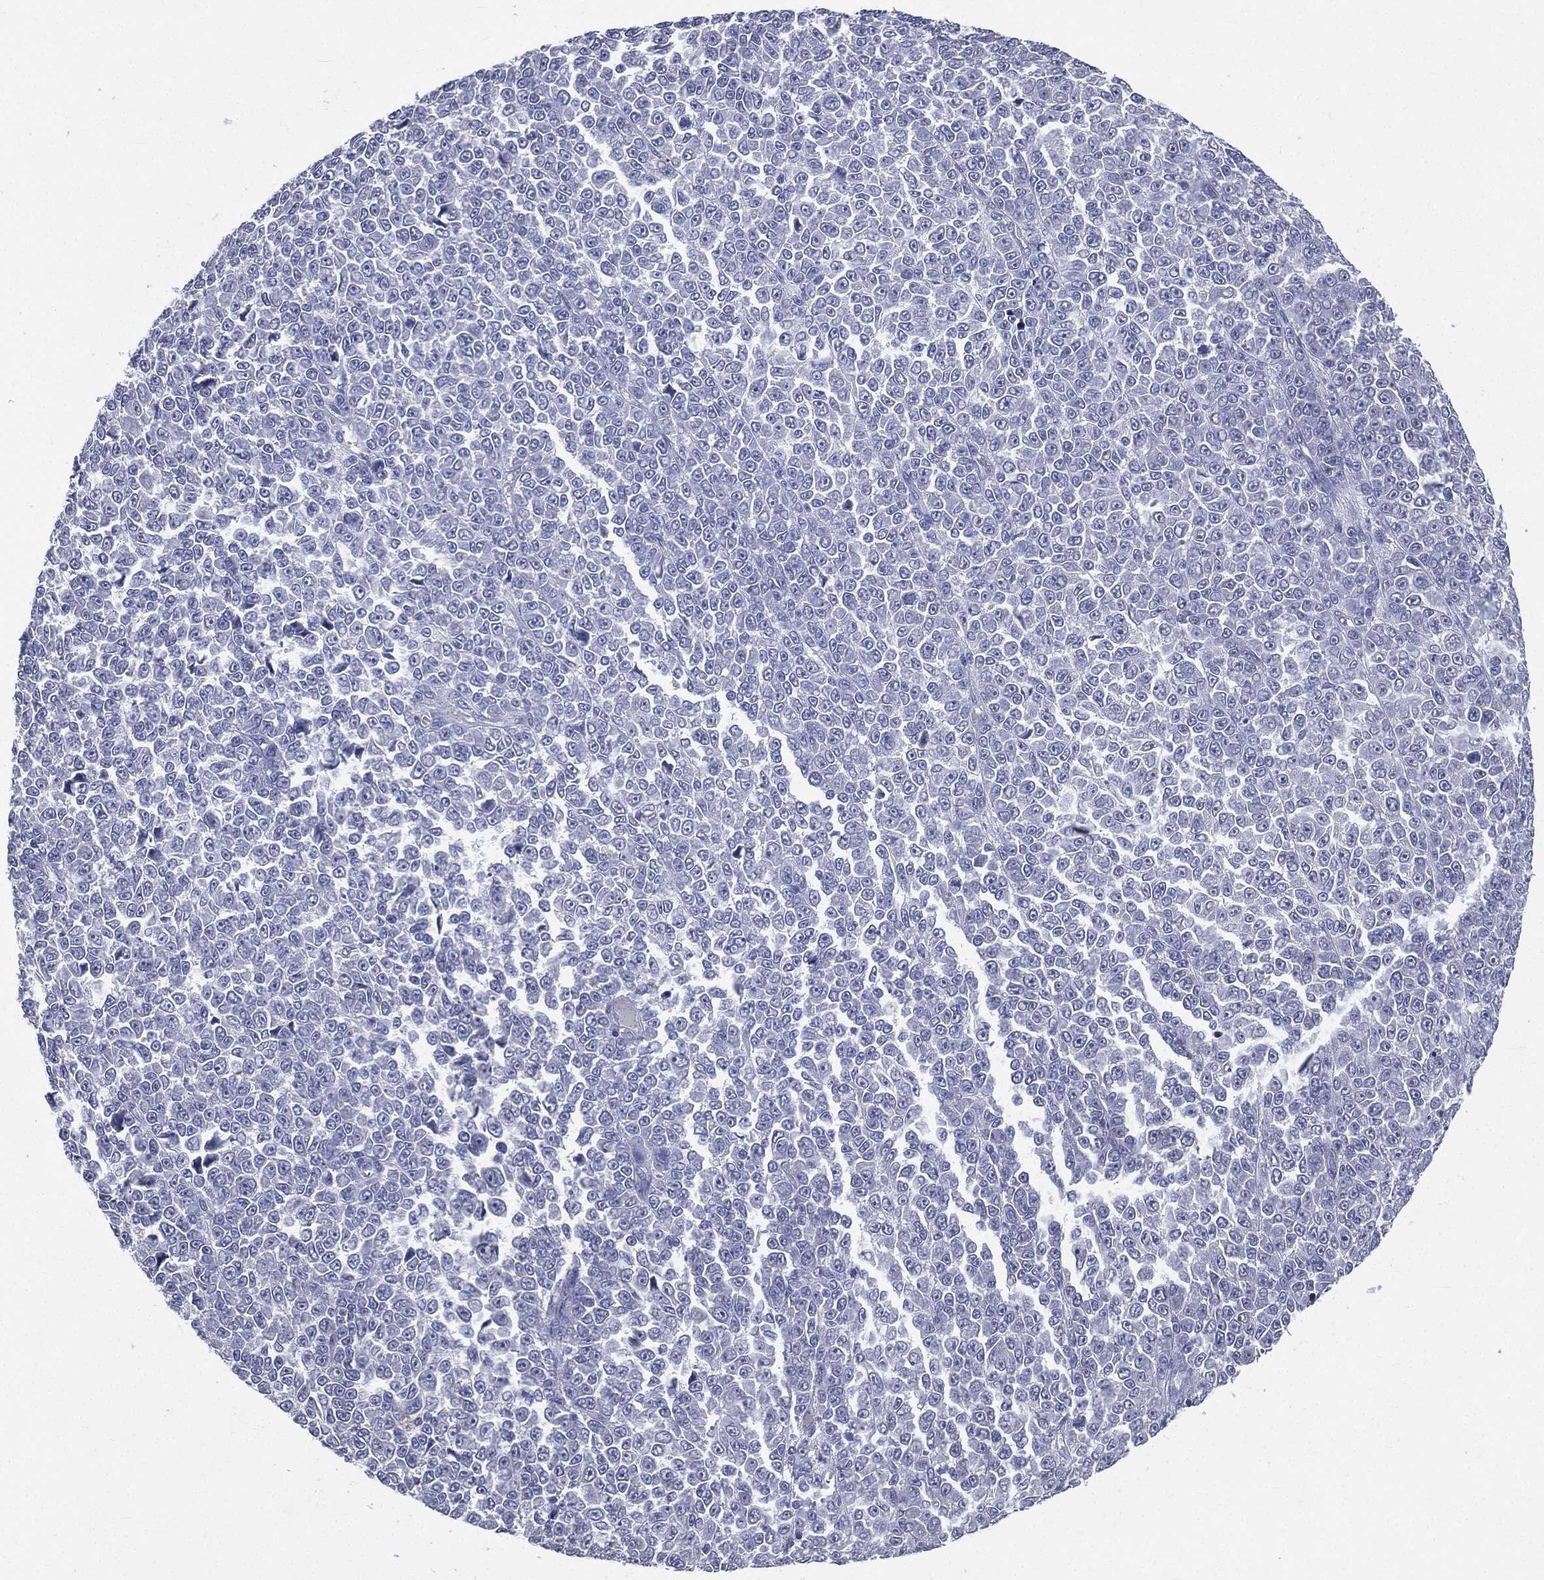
{"staining": {"intensity": "negative", "quantity": "none", "location": "none"}, "tissue": "melanoma", "cell_type": "Tumor cells", "image_type": "cancer", "snomed": [{"axis": "morphology", "description": "Malignant melanoma, NOS"}, {"axis": "topography", "description": "Skin"}], "caption": "The image reveals no significant expression in tumor cells of malignant melanoma. Nuclei are stained in blue.", "gene": "IFT27", "patient": {"sex": "female", "age": 95}}